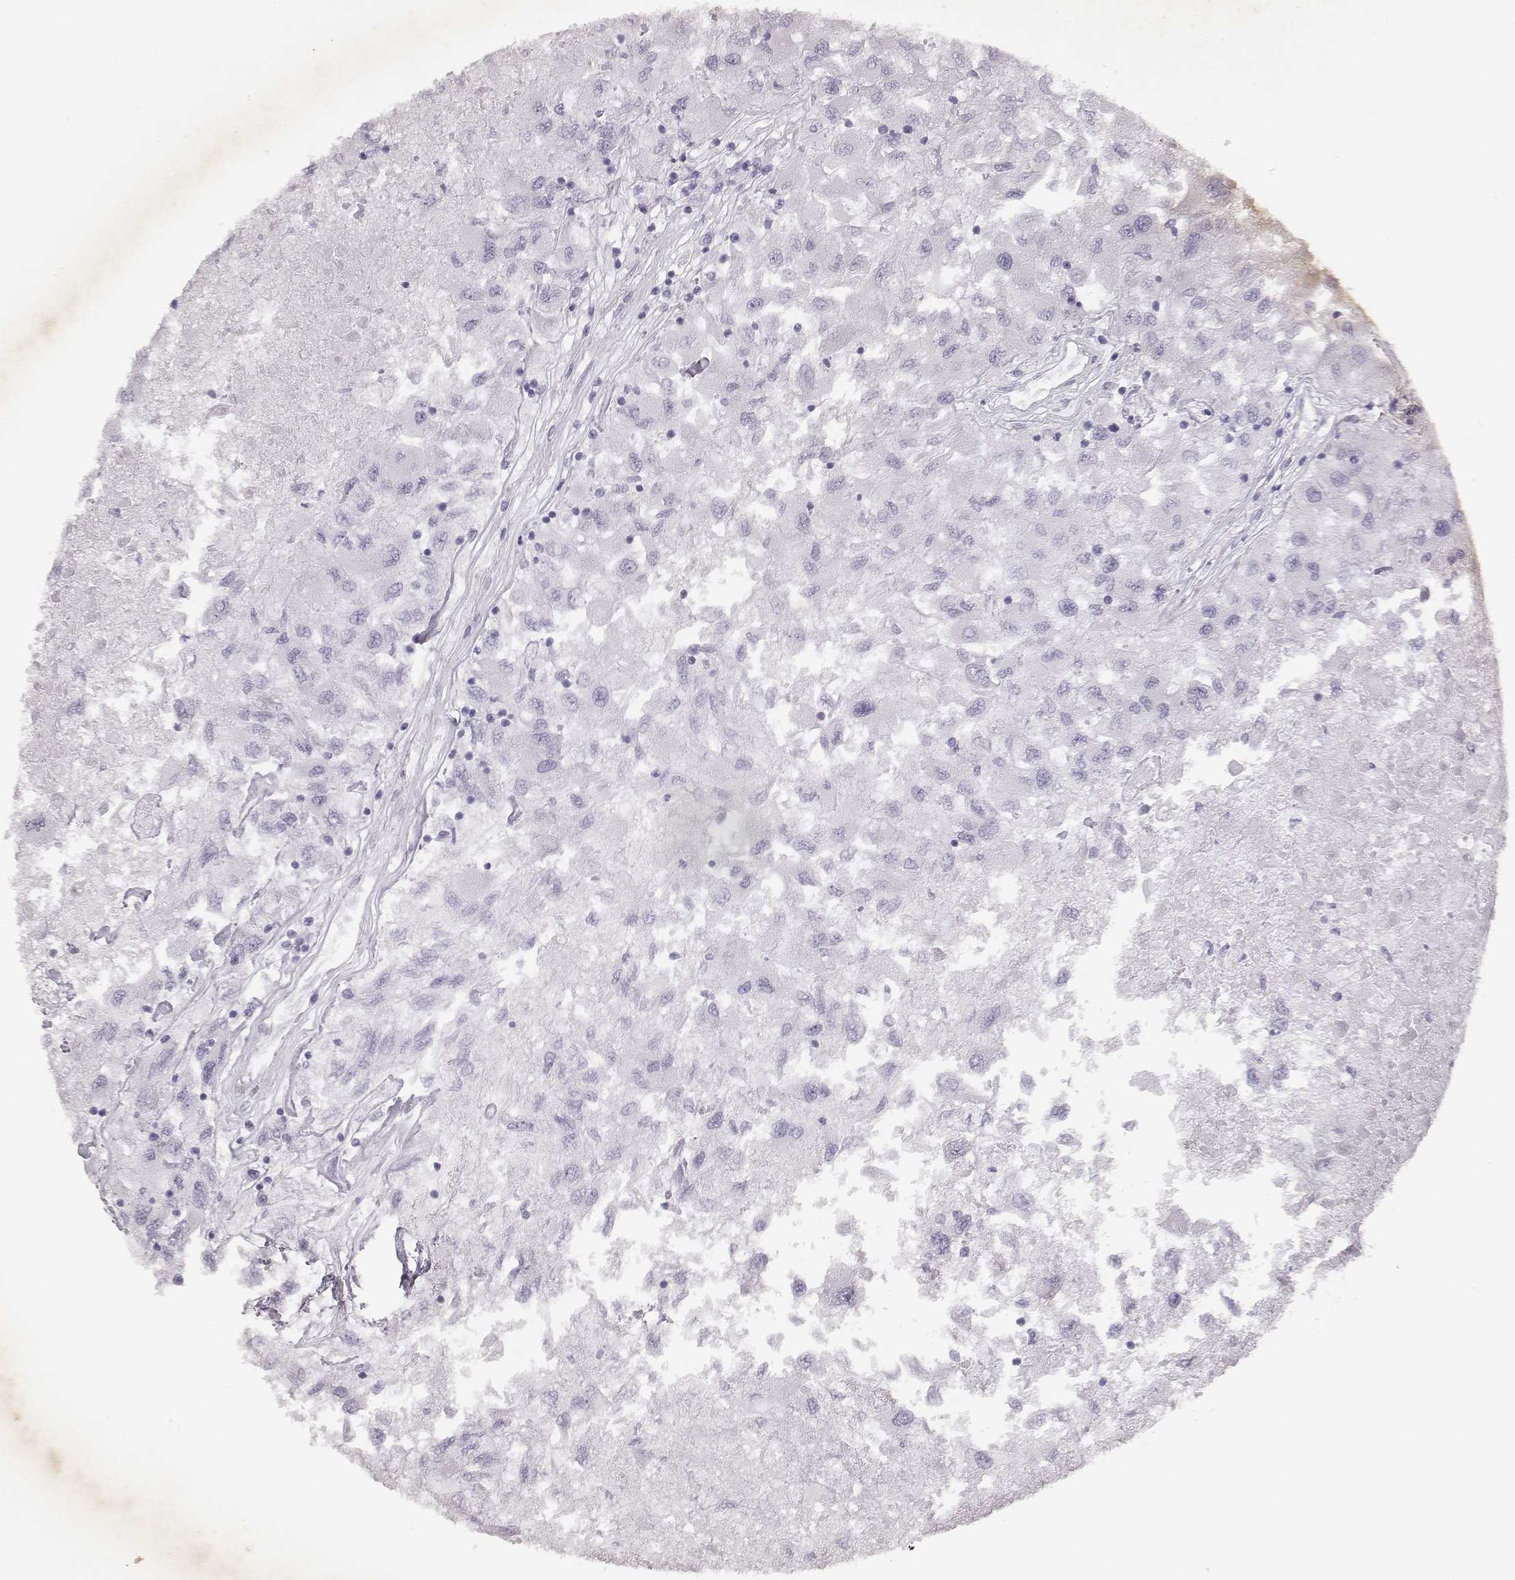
{"staining": {"intensity": "negative", "quantity": "none", "location": "none"}, "tissue": "renal cancer", "cell_type": "Tumor cells", "image_type": "cancer", "snomed": [{"axis": "morphology", "description": "Adenocarcinoma, NOS"}, {"axis": "topography", "description": "Kidney"}], "caption": "Photomicrograph shows no significant protein staining in tumor cells of renal adenocarcinoma.", "gene": "TUFM", "patient": {"sex": "female", "age": 76}}